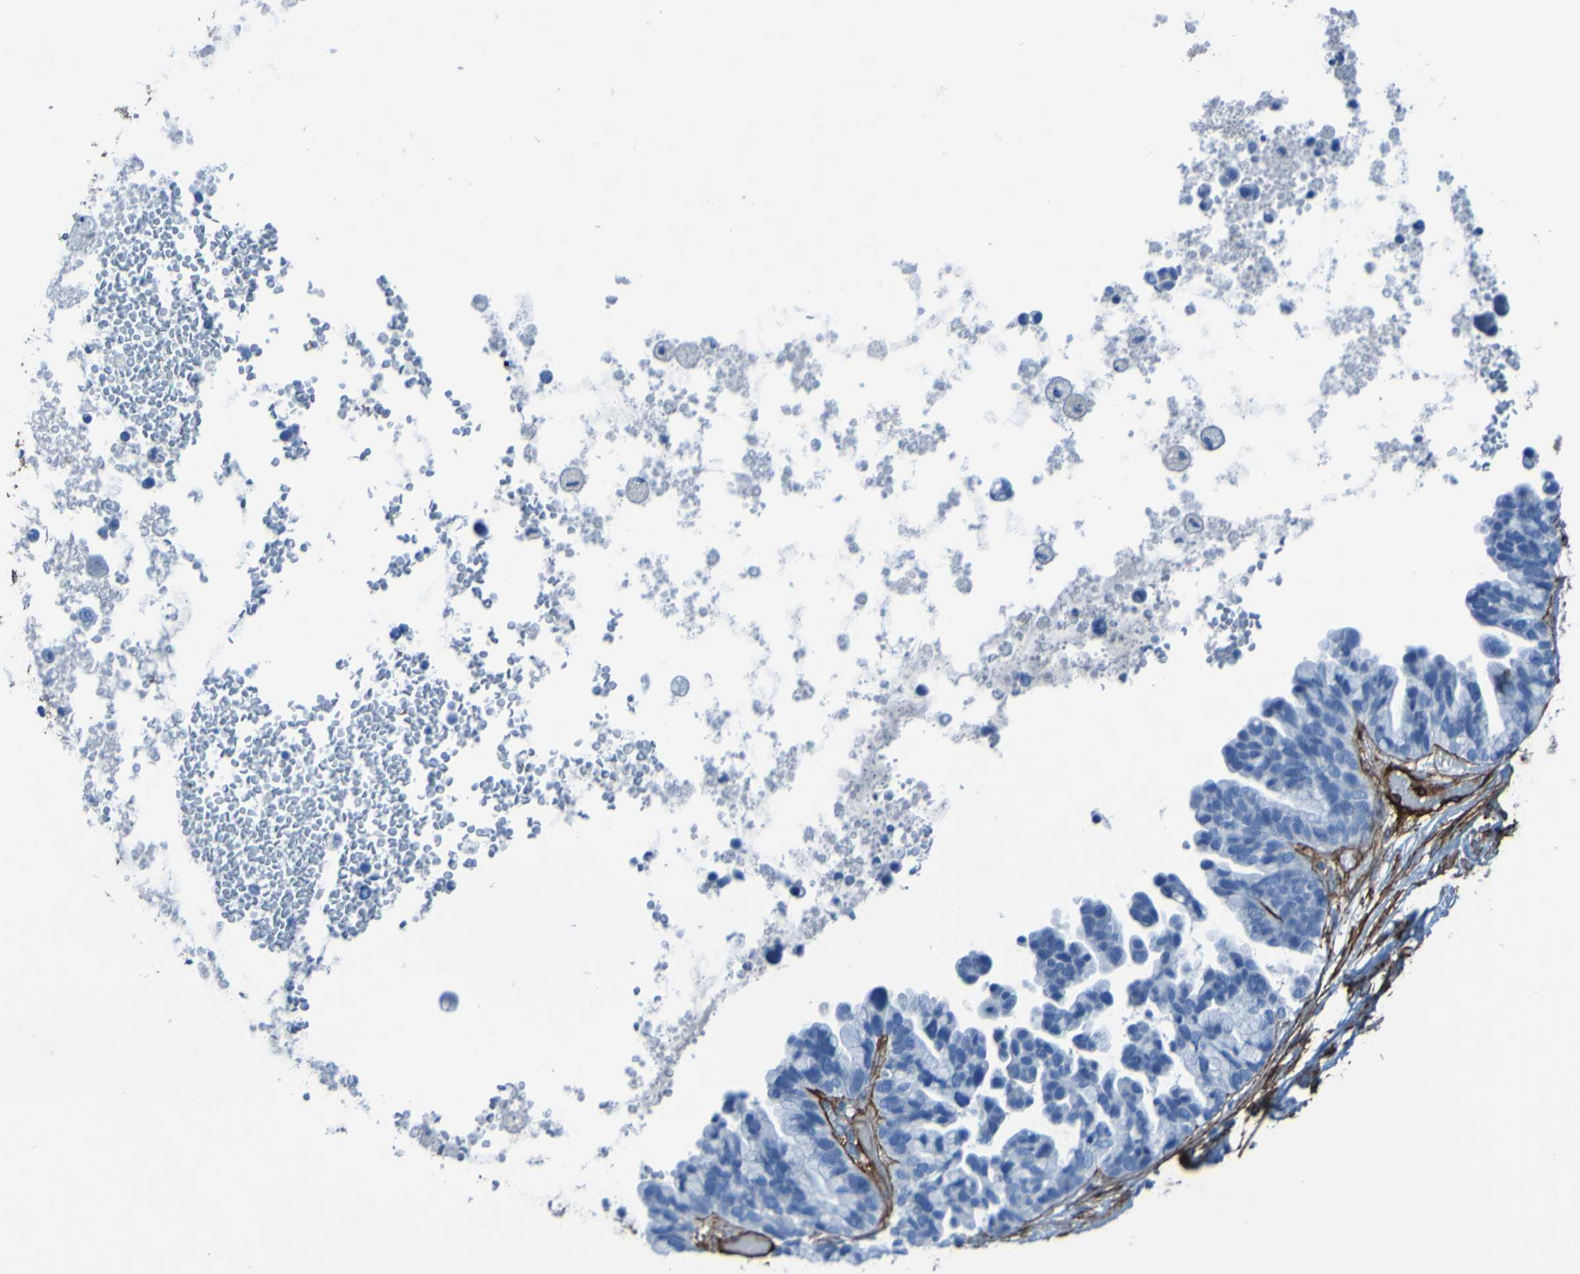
{"staining": {"intensity": "negative", "quantity": "none", "location": "none"}, "tissue": "ovarian cancer", "cell_type": "Tumor cells", "image_type": "cancer", "snomed": [{"axis": "morphology", "description": "Cystadenocarcinoma, serous, NOS"}, {"axis": "topography", "description": "Ovary"}], "caption": "High power microscopy image of an IHC image of ovarian cancer (serous cystadenocarcinoma), revealing no significant staining in tumor cells.", "gene": "COL4A2", "patient": {"sex": "female", "age": 56}}